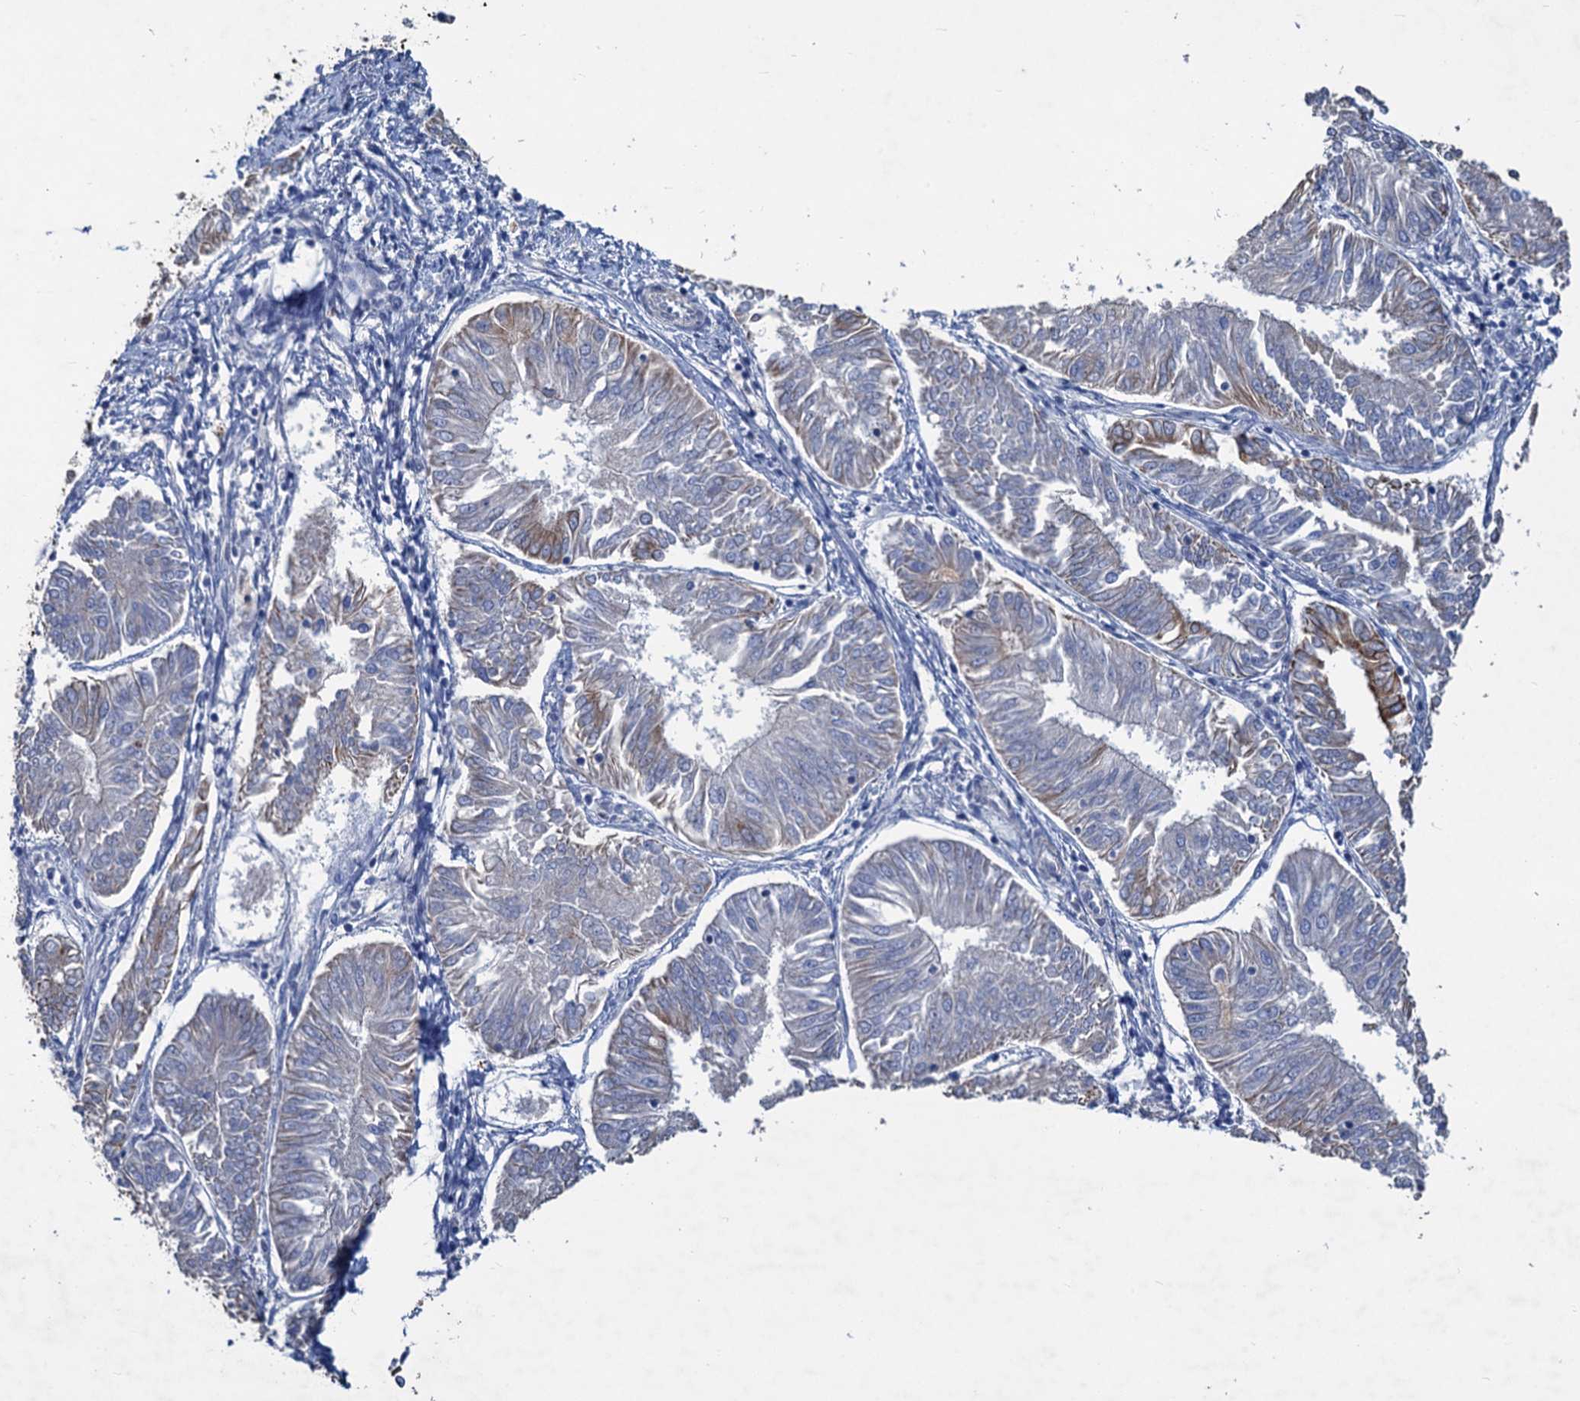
{"staining": {"intensity": "weak", "quantity": "<25%", "location": "cytoplasmic/membranous"}, "tissue": "endometrial cancer", "cell_type": "Tumor cells", "image_type": "cancer", "snomed": [{"axis": "morphology", "description": "Adenocarcinoma, NOS"}, {"axis": "topography", "description": "Endometrium"}], "caption": "Human endometrial cancer (adenocarcinoma) stained for a protein using IHC exhibits no staining in tumor cells.", "gene": "SMCO3", "patient": {"sex": "female", "age": 58}}